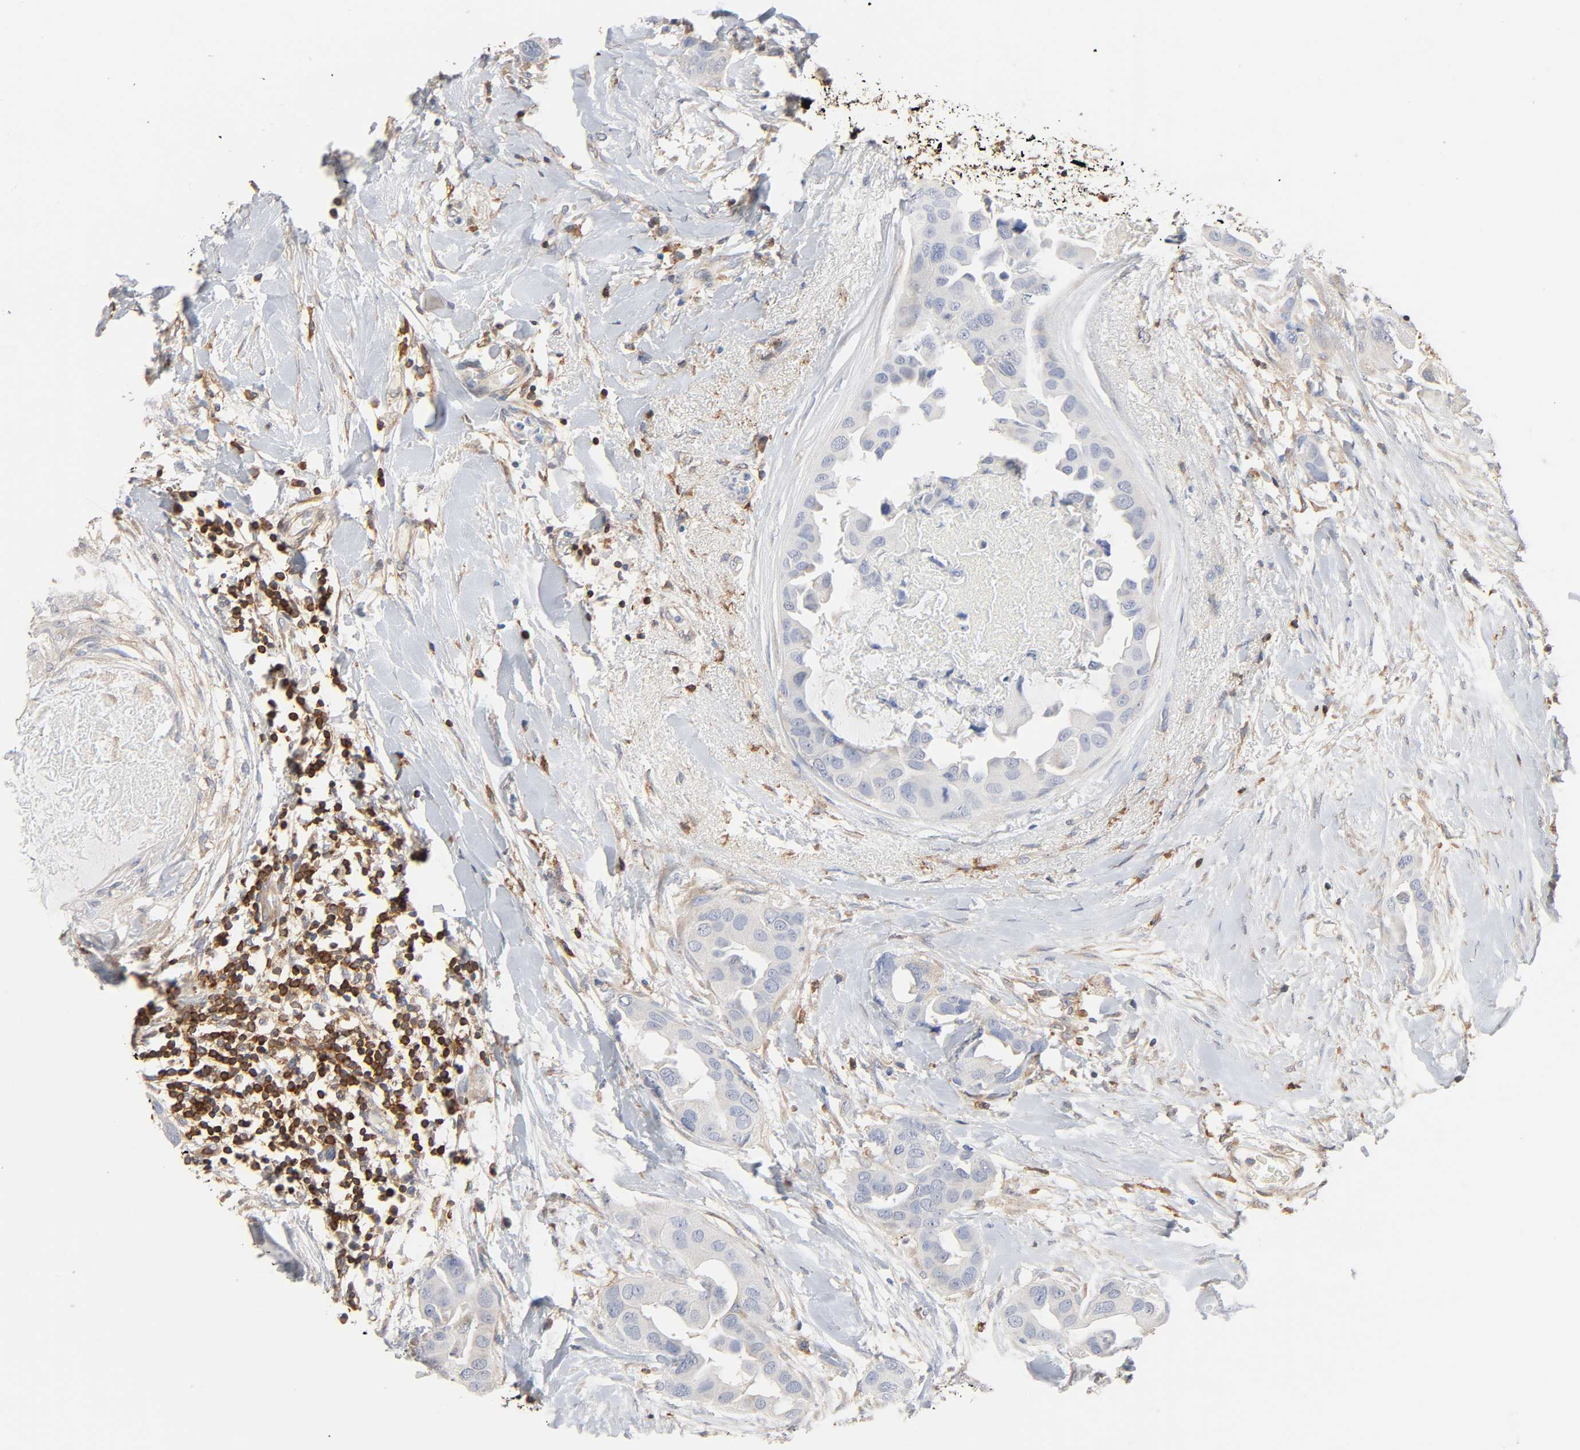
{"staining": {"intensity": "weak", "quantity": "<25%", "location": "cytoplasmic/membranous"}, "tissue": "breast cancer", "cell_type": "Tumor cells", "image_type": "cancer", "snomed": [{"axis": "morphology", "description": "Duct carcinoma"}, {"axis": "topography", "description": "Breast"}], "caption": "Immunohistochemistry (IHC) histopathology image of neoplastic tissue: human breast cancer (invasive ductal carcinoma) stained with DAB (3,3'-diaminobenzidine) shows no significant protein staining in tumor cells. (Stains: DAB immunohistochemistry with hematoxylin counter stain, Microscopy: brightfield microscopy at high magnification).", "gene": "BIN1", "patient": {"sex": "female", "age": 40}}